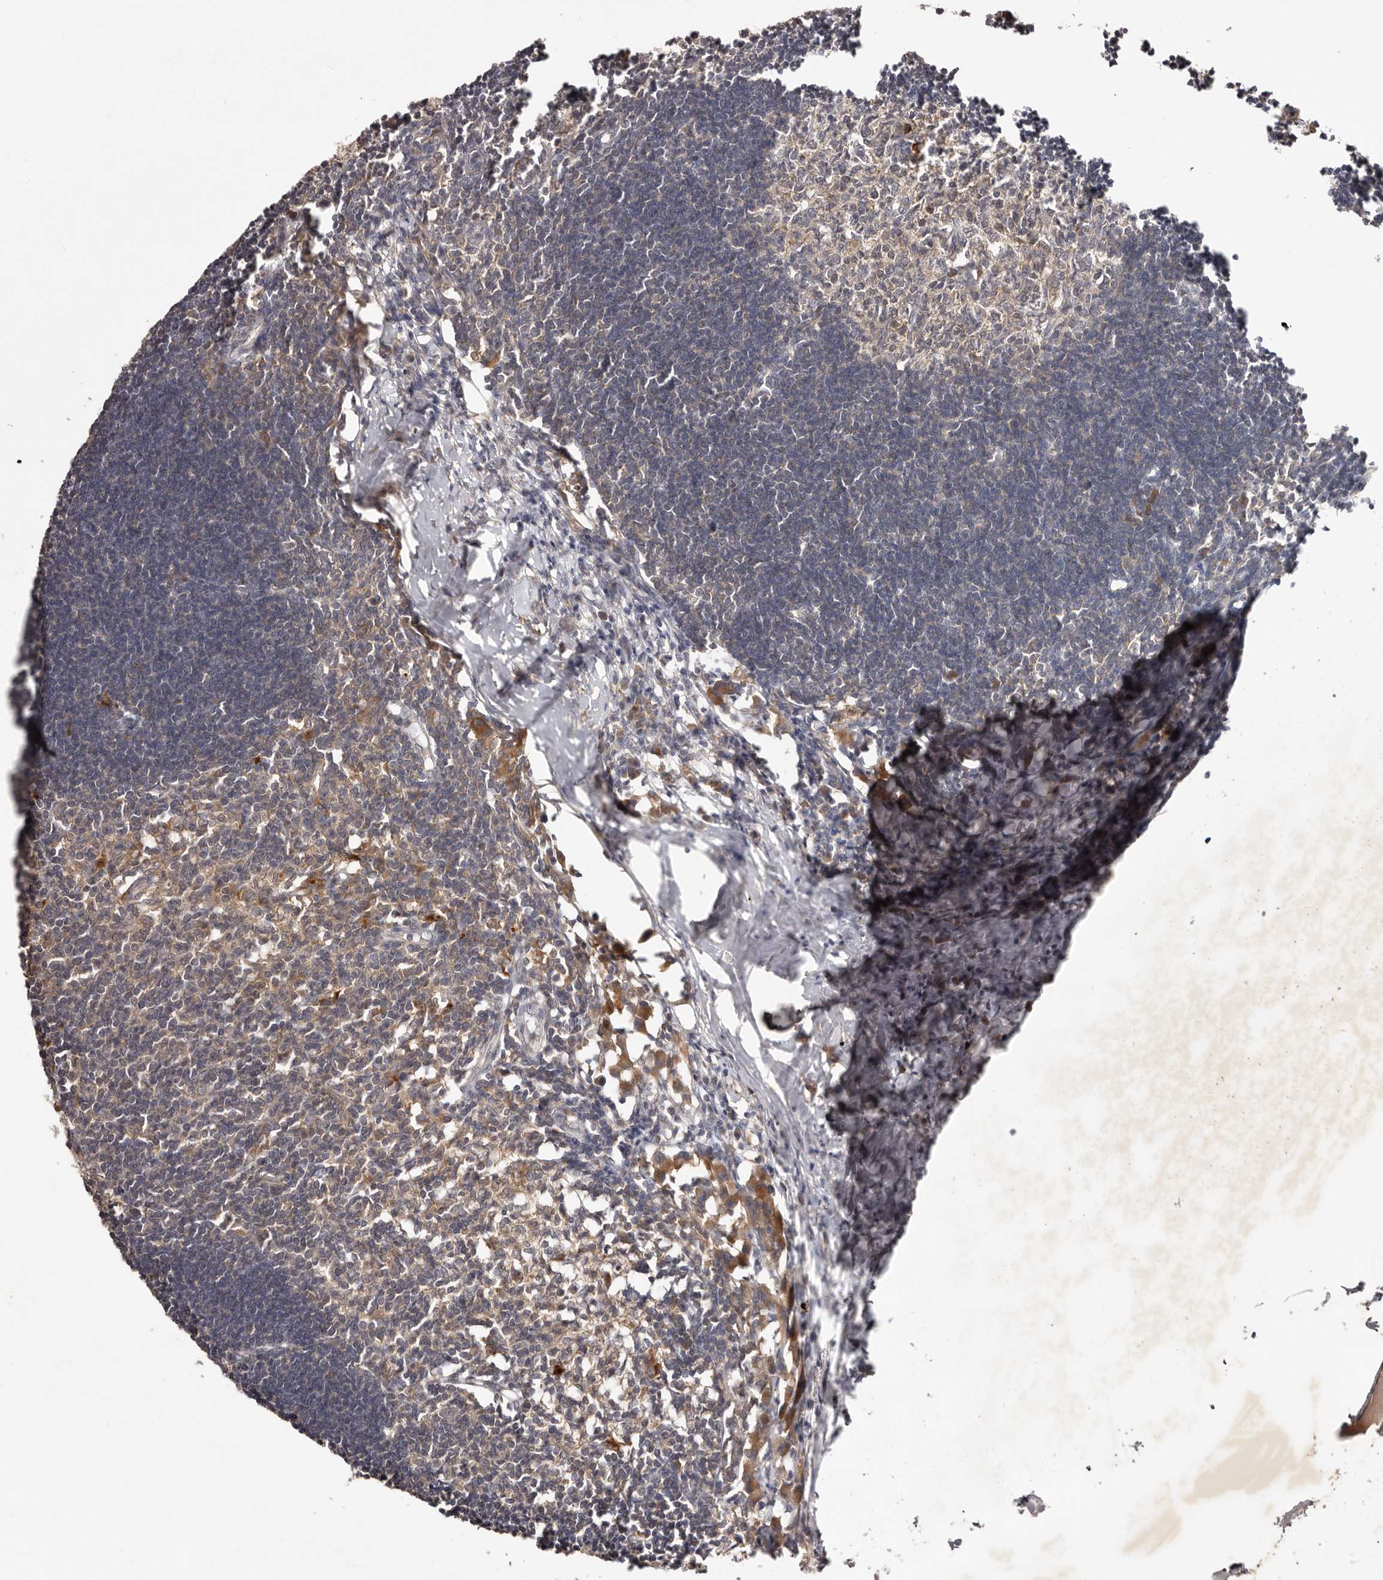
{"staining": {"intensity": "moderate", "quantity": "25%-75%", "location": "cytoplasmic/membranous"}, "tissue": "lymph node", "cell_type": "Germinal center cells", "image_type": "normal", "snomed": [{"axis": "morphology", "description": "Normal tissue, NOS"}, {"axis": "morphology", "description": "Malignant melanoma, Metastatic site"}, {"axis": "topography", "description": "Lymph node"}], "caption": "This histopathology image exhibits benign lymph node stained with IHC to label a protein in brown. The cytoplasmic/membranous of germinal center cells show moderate positivity for the protein. Nuclei are counter-stained blue.", "gene": "PKIB", "patient": {"sex": "male", "age": 41}}